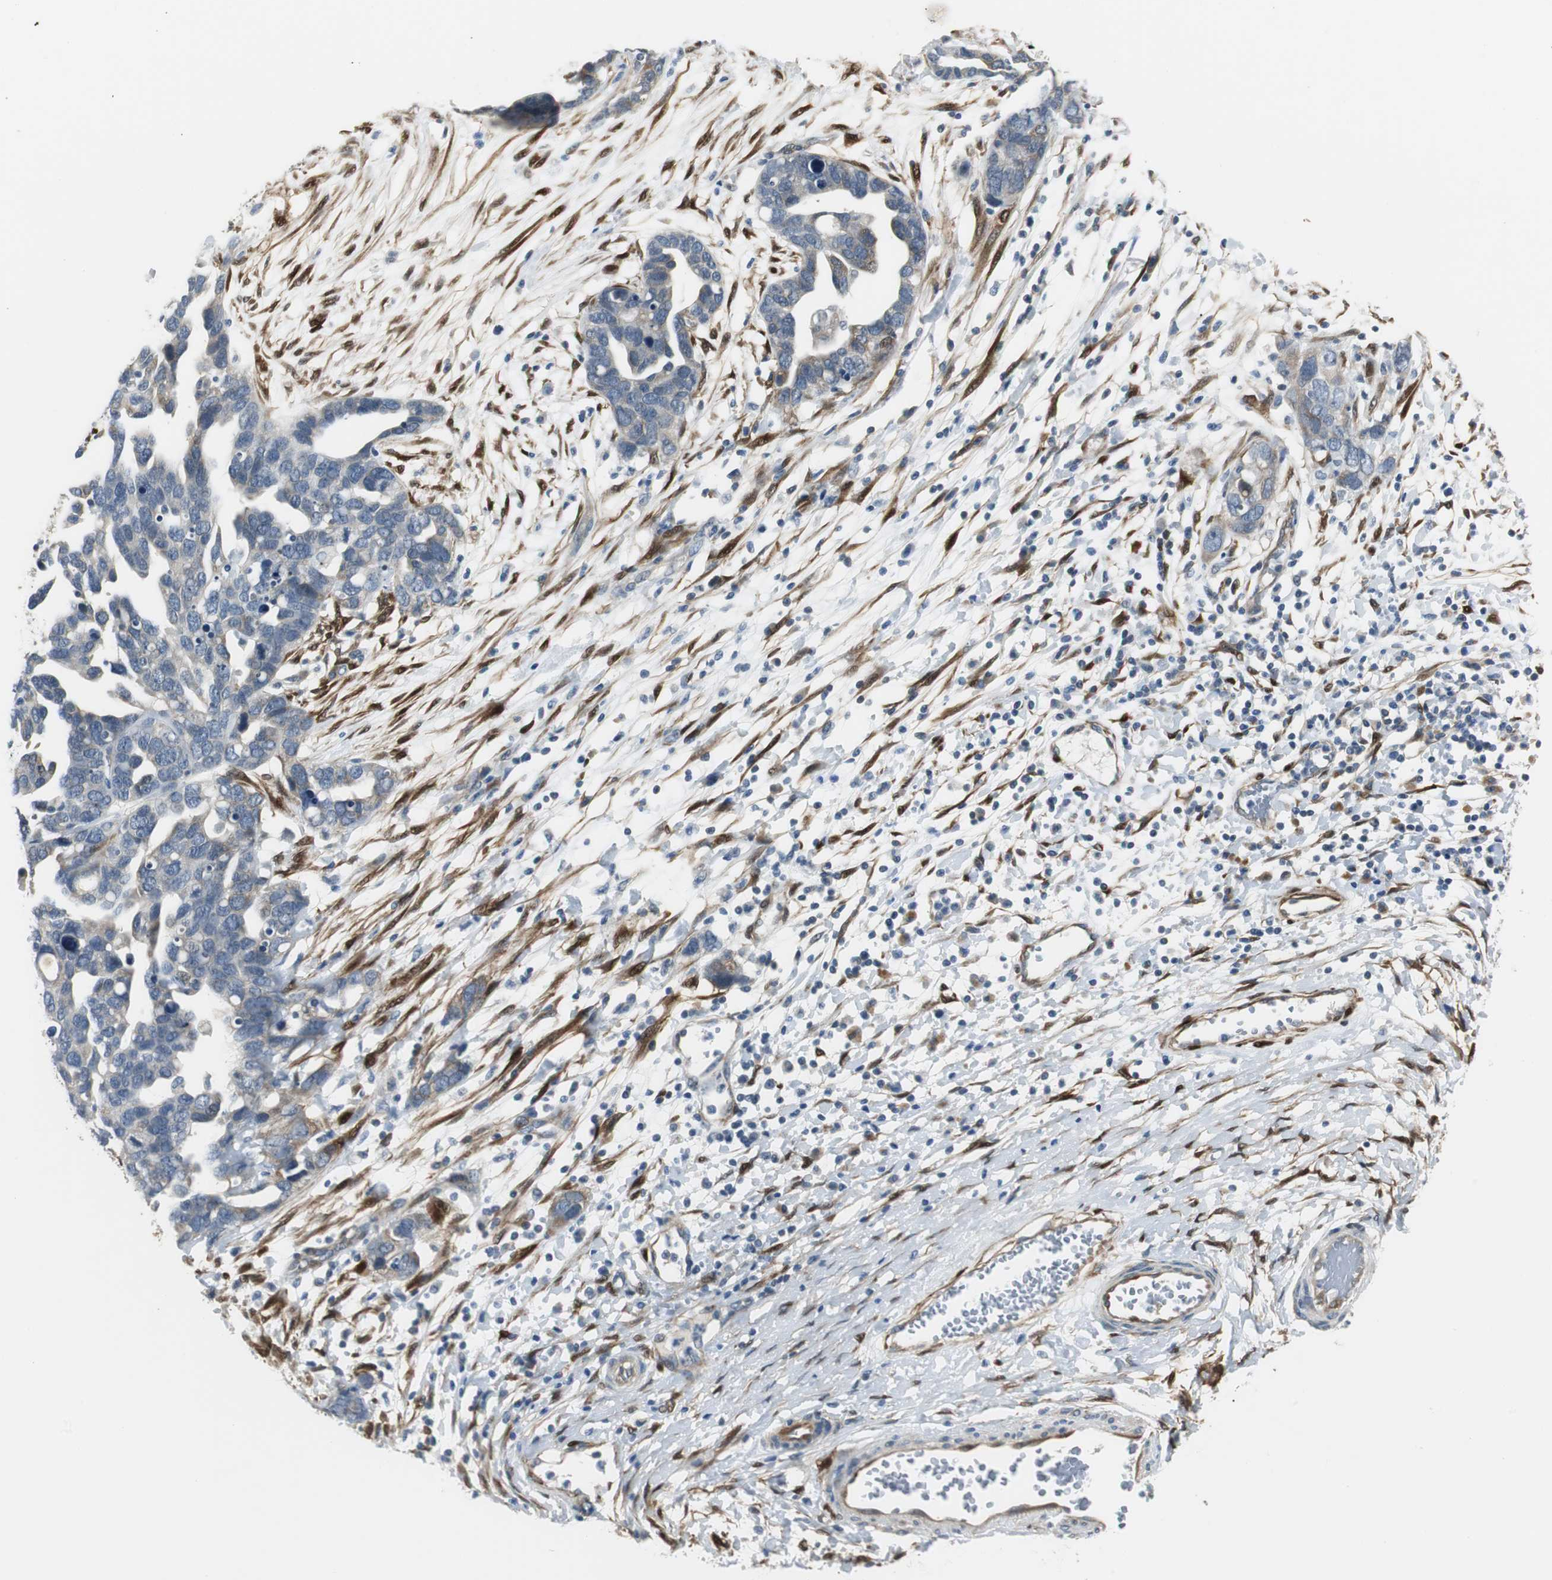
{"staining": {"intensity": "weak", "quantity": "<25%", "location": "cytoplasmic/membranous"}, "tissue": "ovarian cancer", "cell_type": "Tumor cells", "image_type": "cancer", "snomed": [{"axis": "morphology", "description": "Cystadenocarcinoma, serous, NOS"}, {"axis": "topography", "description": "Ovary"}], "caption": "A photomicrograph of human ovarian serous cystadenocarcinoma is negative for staining in tumor cells. (Immunohistochemistry (ihc), brightfield microscopy, high magnification).", "gene": "FHL2", "patient": {"sex": "female", "age": 54}}